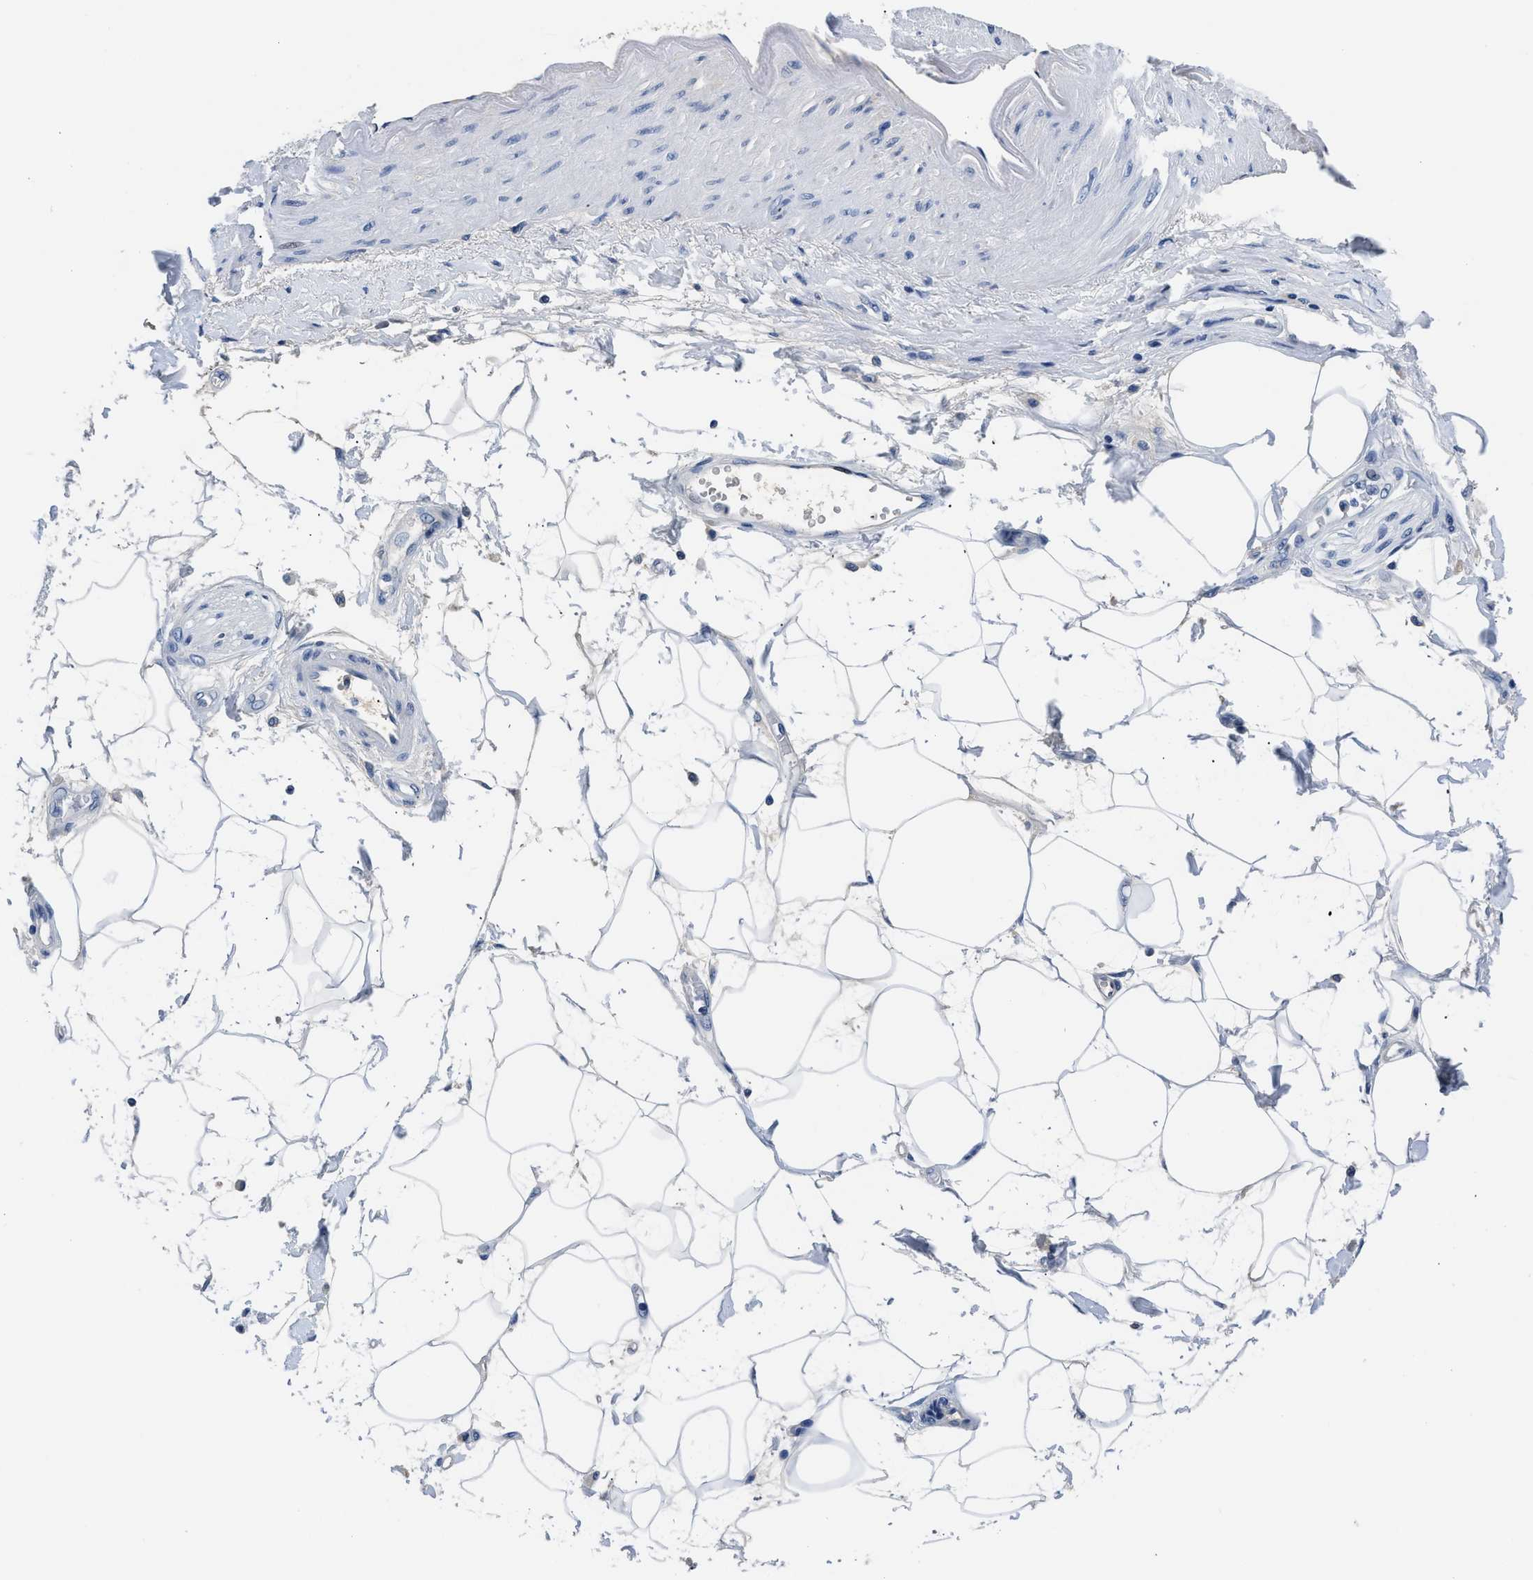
{"staining": {"intensity": "negative", "quantity": "none", "location": "none"}, "tissue": "adipose tissue", "cell_type": "Adipocytes", "image_type": "normal", "snomed": [{"axis": "morphology", "description": "Normal tissue, NOS"}, {"axis": "morphology", "description": "Adenocarcinoma, NOS"}, {"axis": "topography", "description": "Duodenum"}, {"axis": "topography", "description": "Peripheral nerve tissue"}], "caption": "This is an immunohistochemistry photomicrograph of unremarkable human adipose tissue. There is no staining in adipocytes.", "gene": "PCK2", "patient": {"sex": "female", "age": 60}}